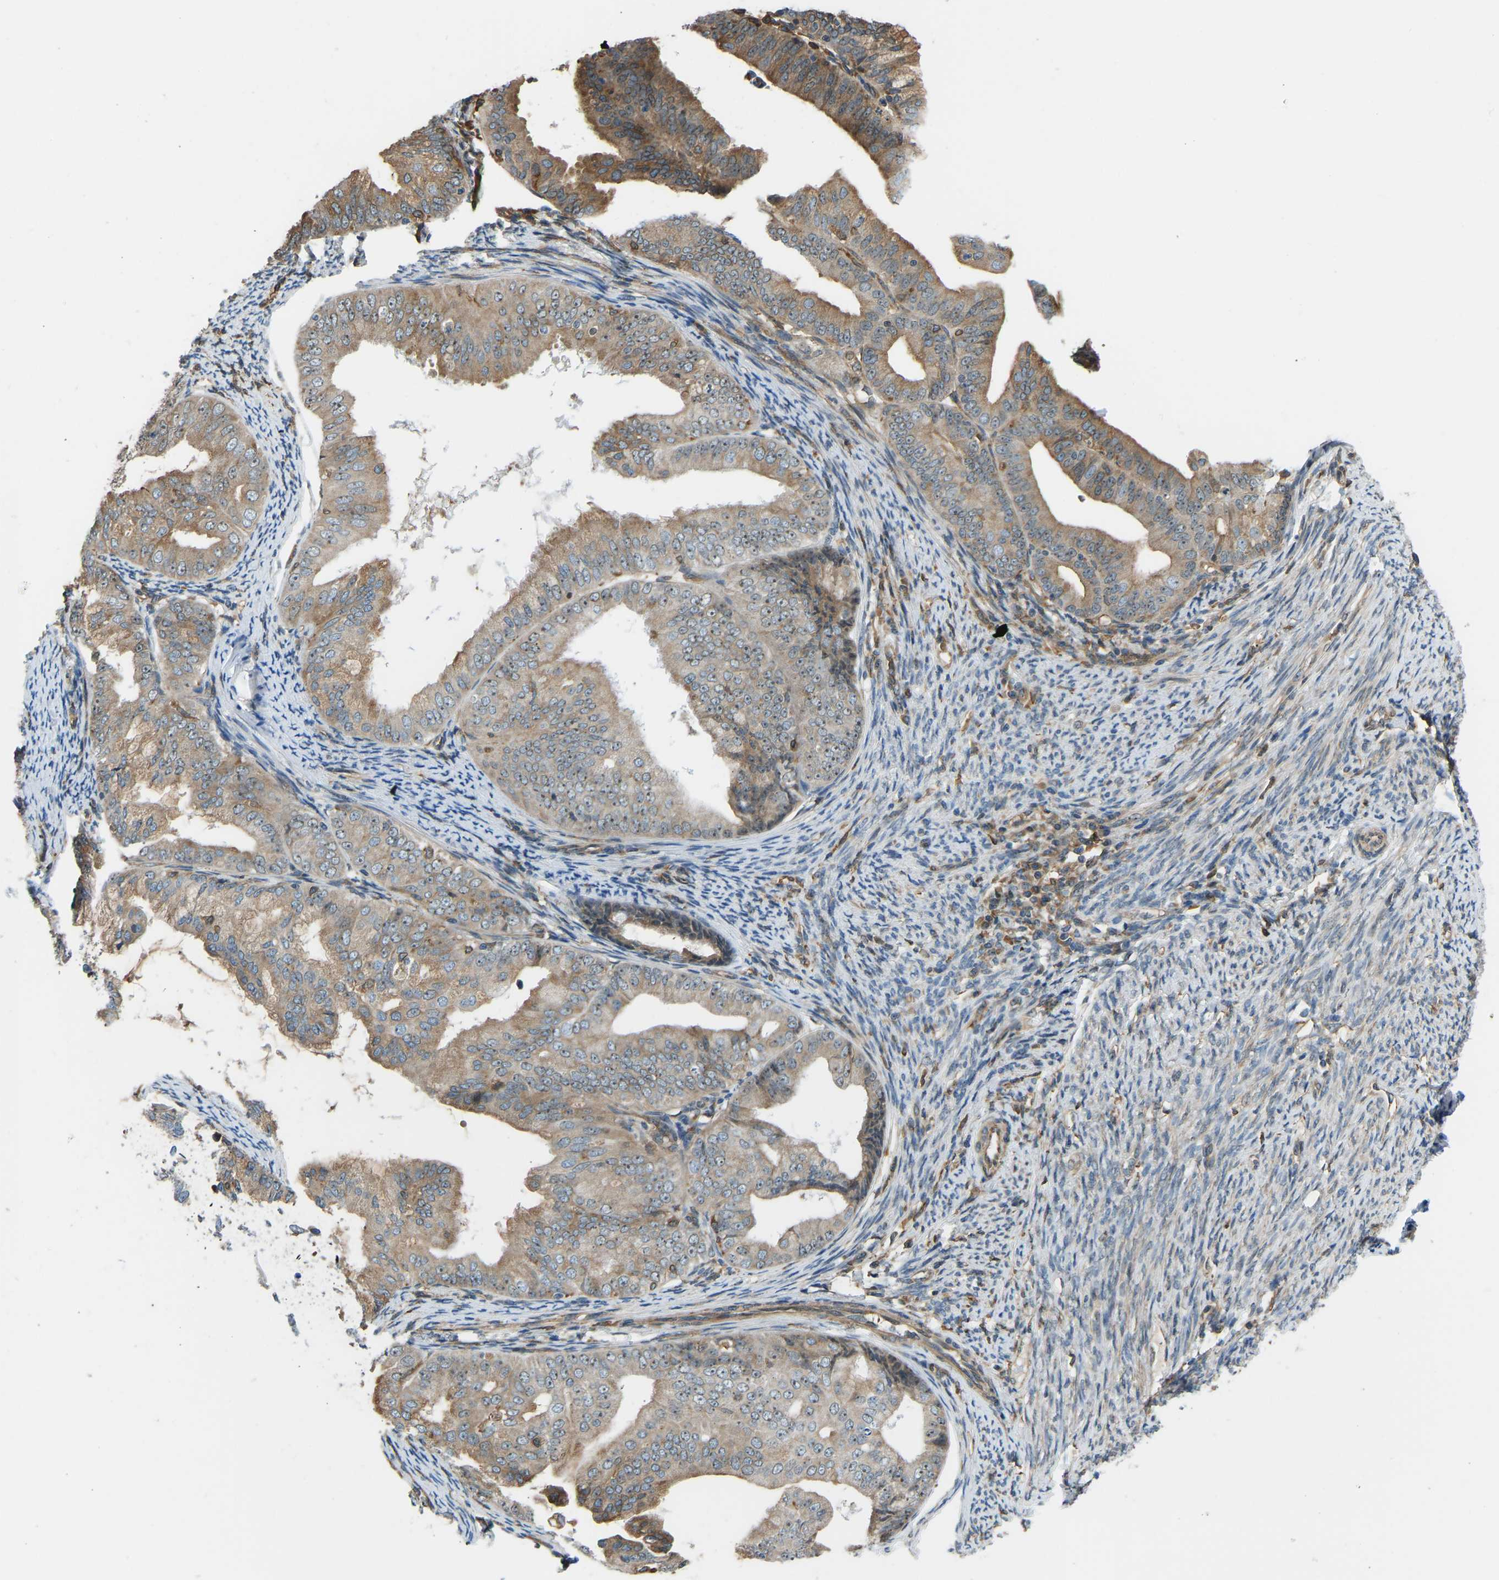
{"staining": {"intensity": "moderate", "quantity": ">75%", "location": "cytoplasmic/membranous,nuclear"}, "tissue": "endometrial cancer", "cell_type": "Tumor cells", "image_type": "cancer", "snomed": [{"axis": "morphology", "description": "Adenocarcinoma, NOS"}, {"axis": "topography", "description": "Endometrium"}], "caption": "The histopathology image shows immunohistochemical staining of endometrial cancer (adenocarcinoma). There is moderate cytoplasmic/membranous and nuclear expression is identified in about >75% of tumor cells.", "gene": "OS9", "patient": {"sex": "female", "age": 63}}